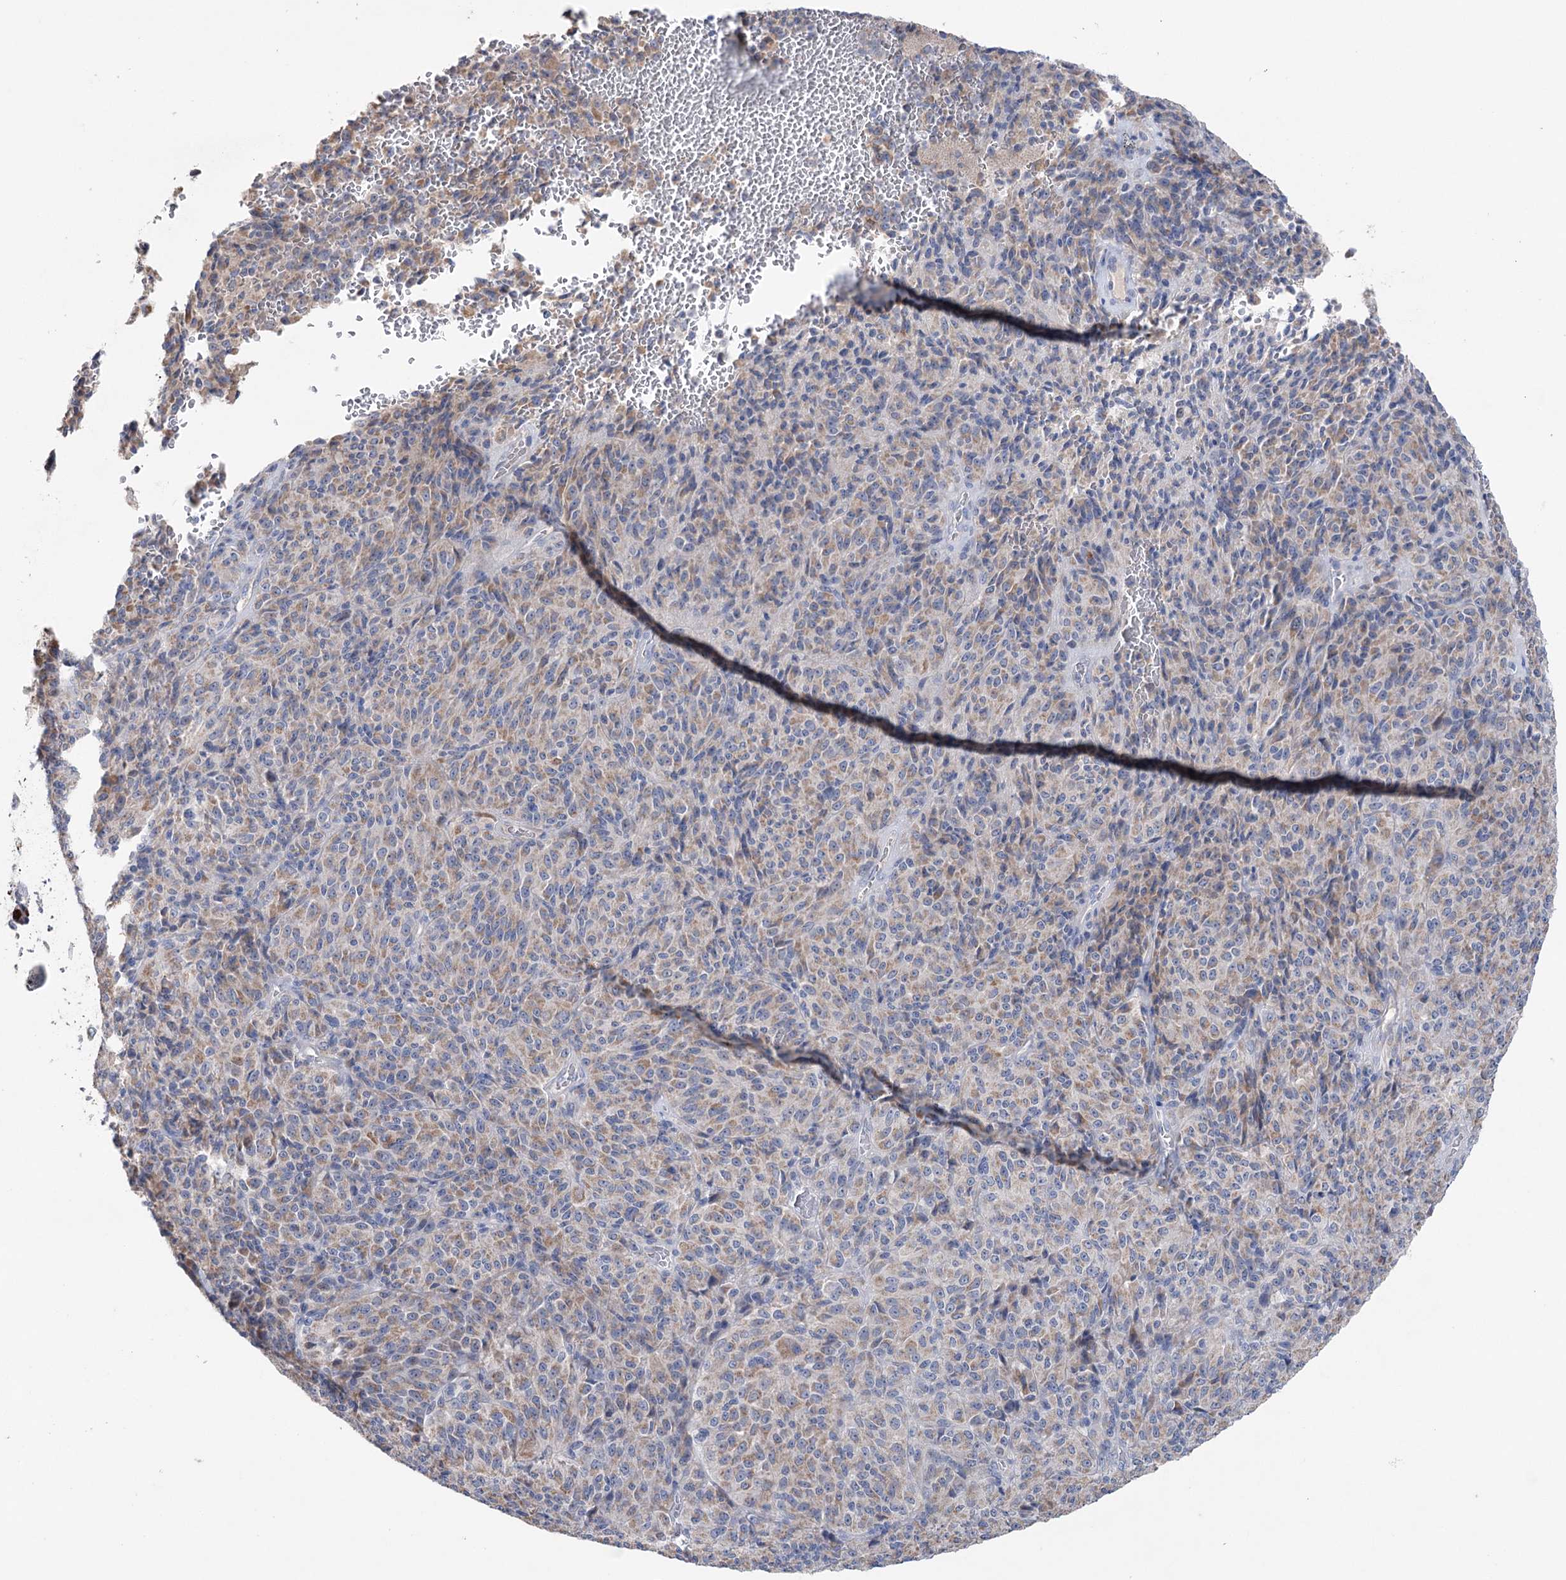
{"staining": {"intensity": "weak", "quantity": ">75%", "location": "cytoplasmic/membranous"}, "tissue": "melanoma", "cell_type": "Tumor cells", "image_type": "cancer", "snomed": [{"axis": "morphology", "description": "Malignant melanoma, Metastatic site"}, {"axis": "topography", "description": "Brain"}], "caption": "High-magnification brightfield microscopy of malignant melanoma (metastatic site) stained with DAB (brown) and counterstained with hematoxylin (blue). tumor cells exhibit weak cytoplasmic/membranous expression is identified in about>75% of cells. (DAB IHC, brown staining for protein, blue staining for nuclei).", "gene": "MTCH2", "patient": {"sex": "female", "age": 56}}